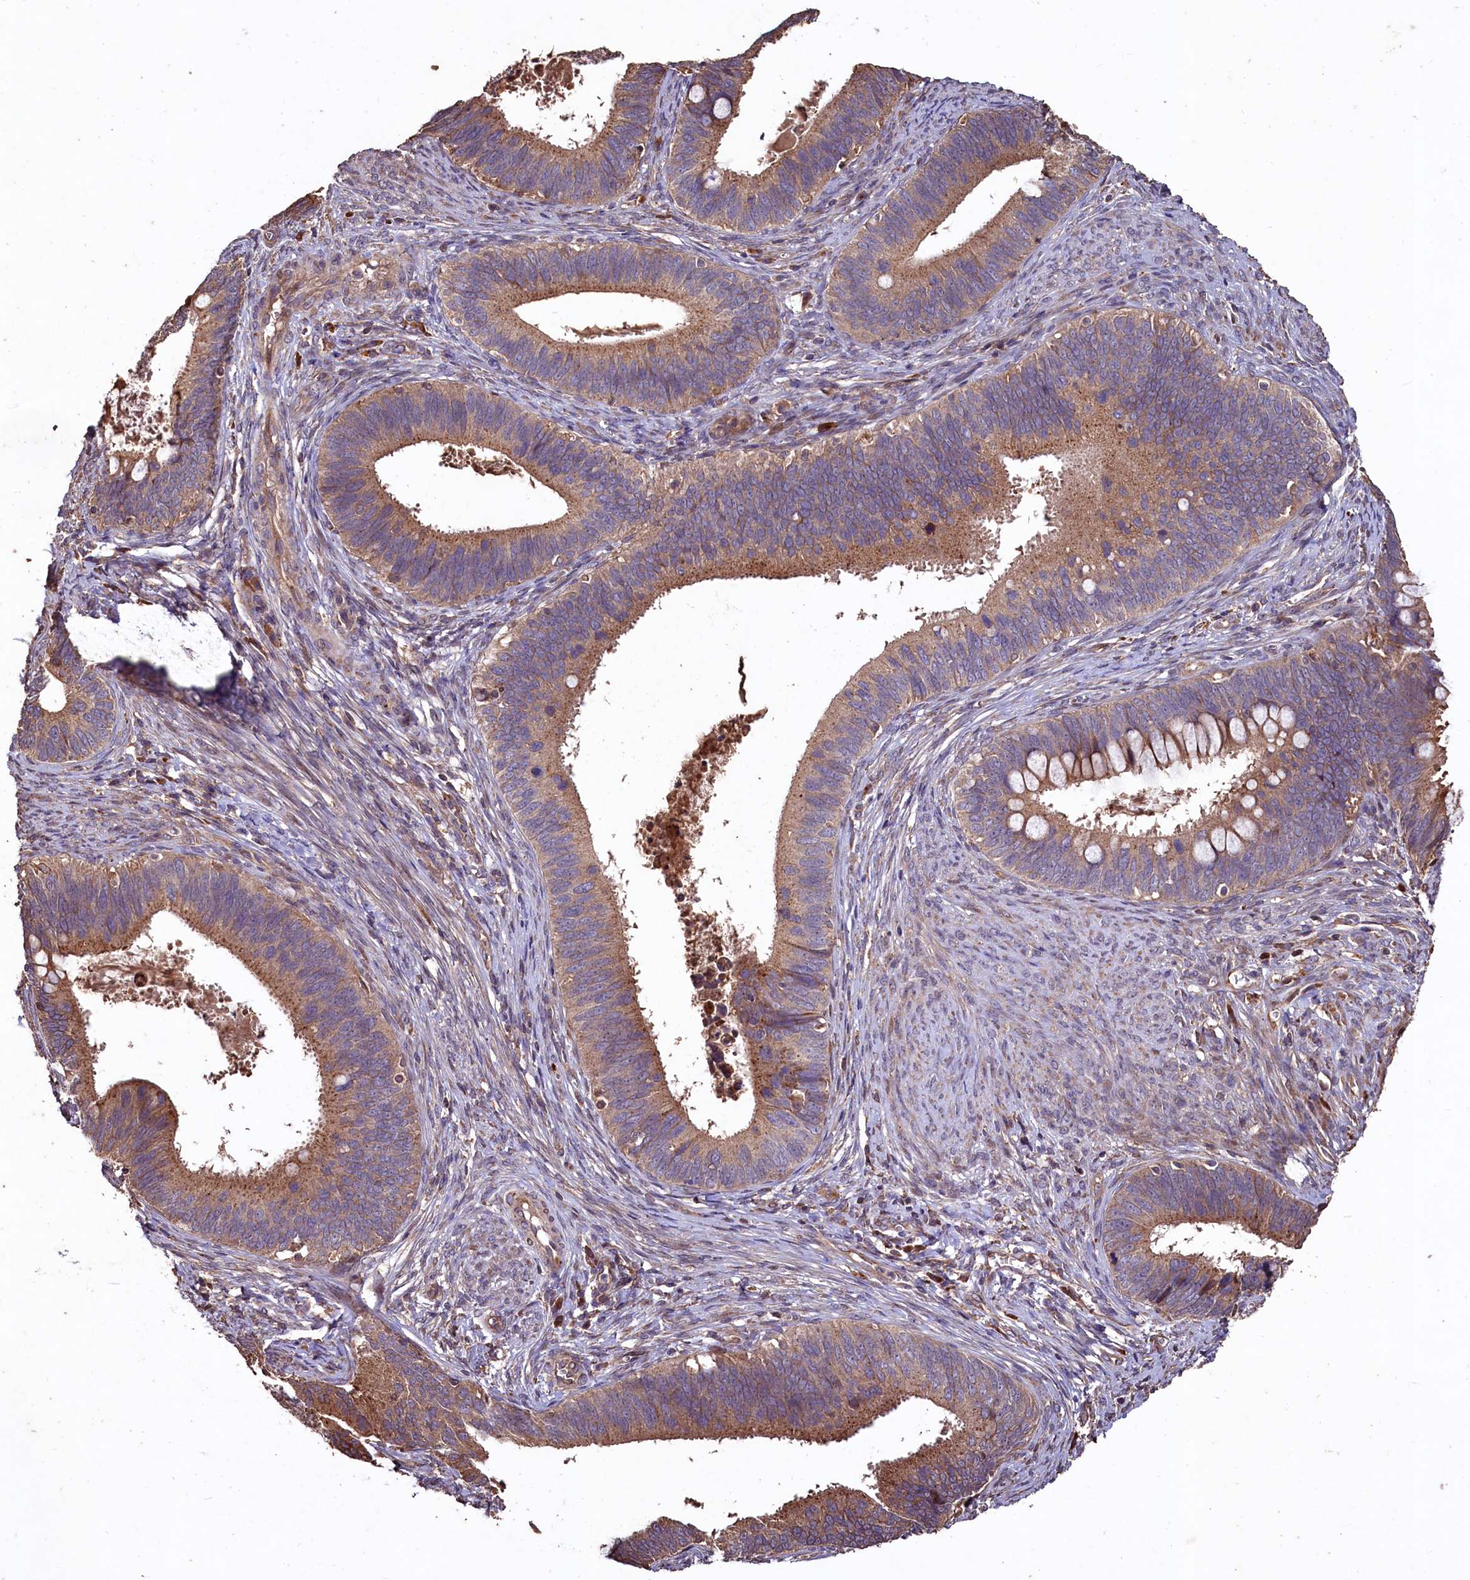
{"staining": {"intensity": "moderate", "quantity": ">75%", "location": "cytoplasmic/membranous"}, "tissue": "cervical cancer", "cell_type": "Tumor cells", "image_type": "cancer", "snomed": [{"axis": "morphology", "description": "Adenocarcinoma, NOS"}, {"axis": "topography", "description": "Cervix"}], "caption": "Immunohistochemical staining of cervical adenocarcinoma shows moderate cytoplasmic/membranous protein staining in about >75% of tumor cells. (brown staining indicates protein expression, while blue staining denotes nuclei).", "gene": "TMEM98", "patient": {"sex": "female", "age": 42}}